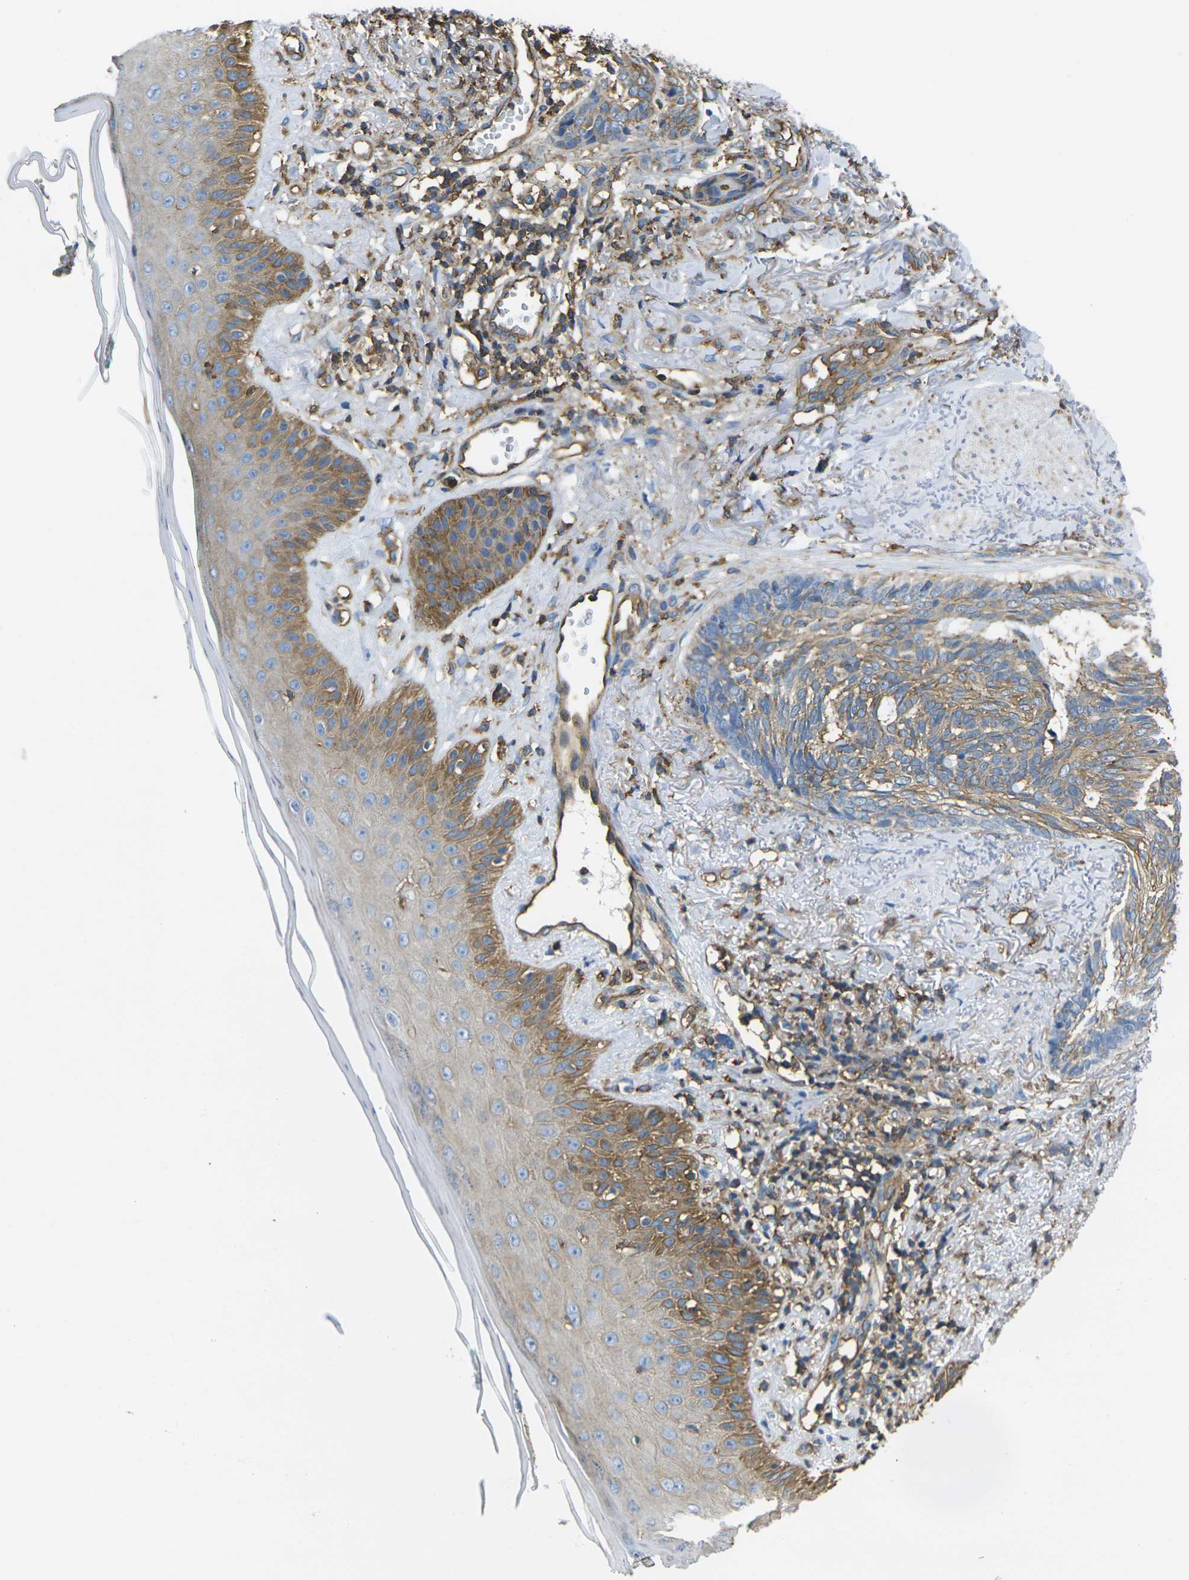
{"staining": {"intensity": "moderate", "quantity": ">75%", "location": "cytoplasmic/membranous"}, "tissue": "skin cancer", "cell_type": "Tumor cells", "image_type": "cancer", "snomed": [{"axis": "morphology", "description": "Basal cell carcinoma"}, {"axis": "topography", "description": "Skin"}], "caption": "Immunohistochemistry (IHC) (DAB) staining of human skin cancer demonstrates moderate cytoplasmic/membranous protein positivity in approximately >75% of tumor cells.", "gene": "FAM110D", "patient": {"sex": "male", "age": 43}}